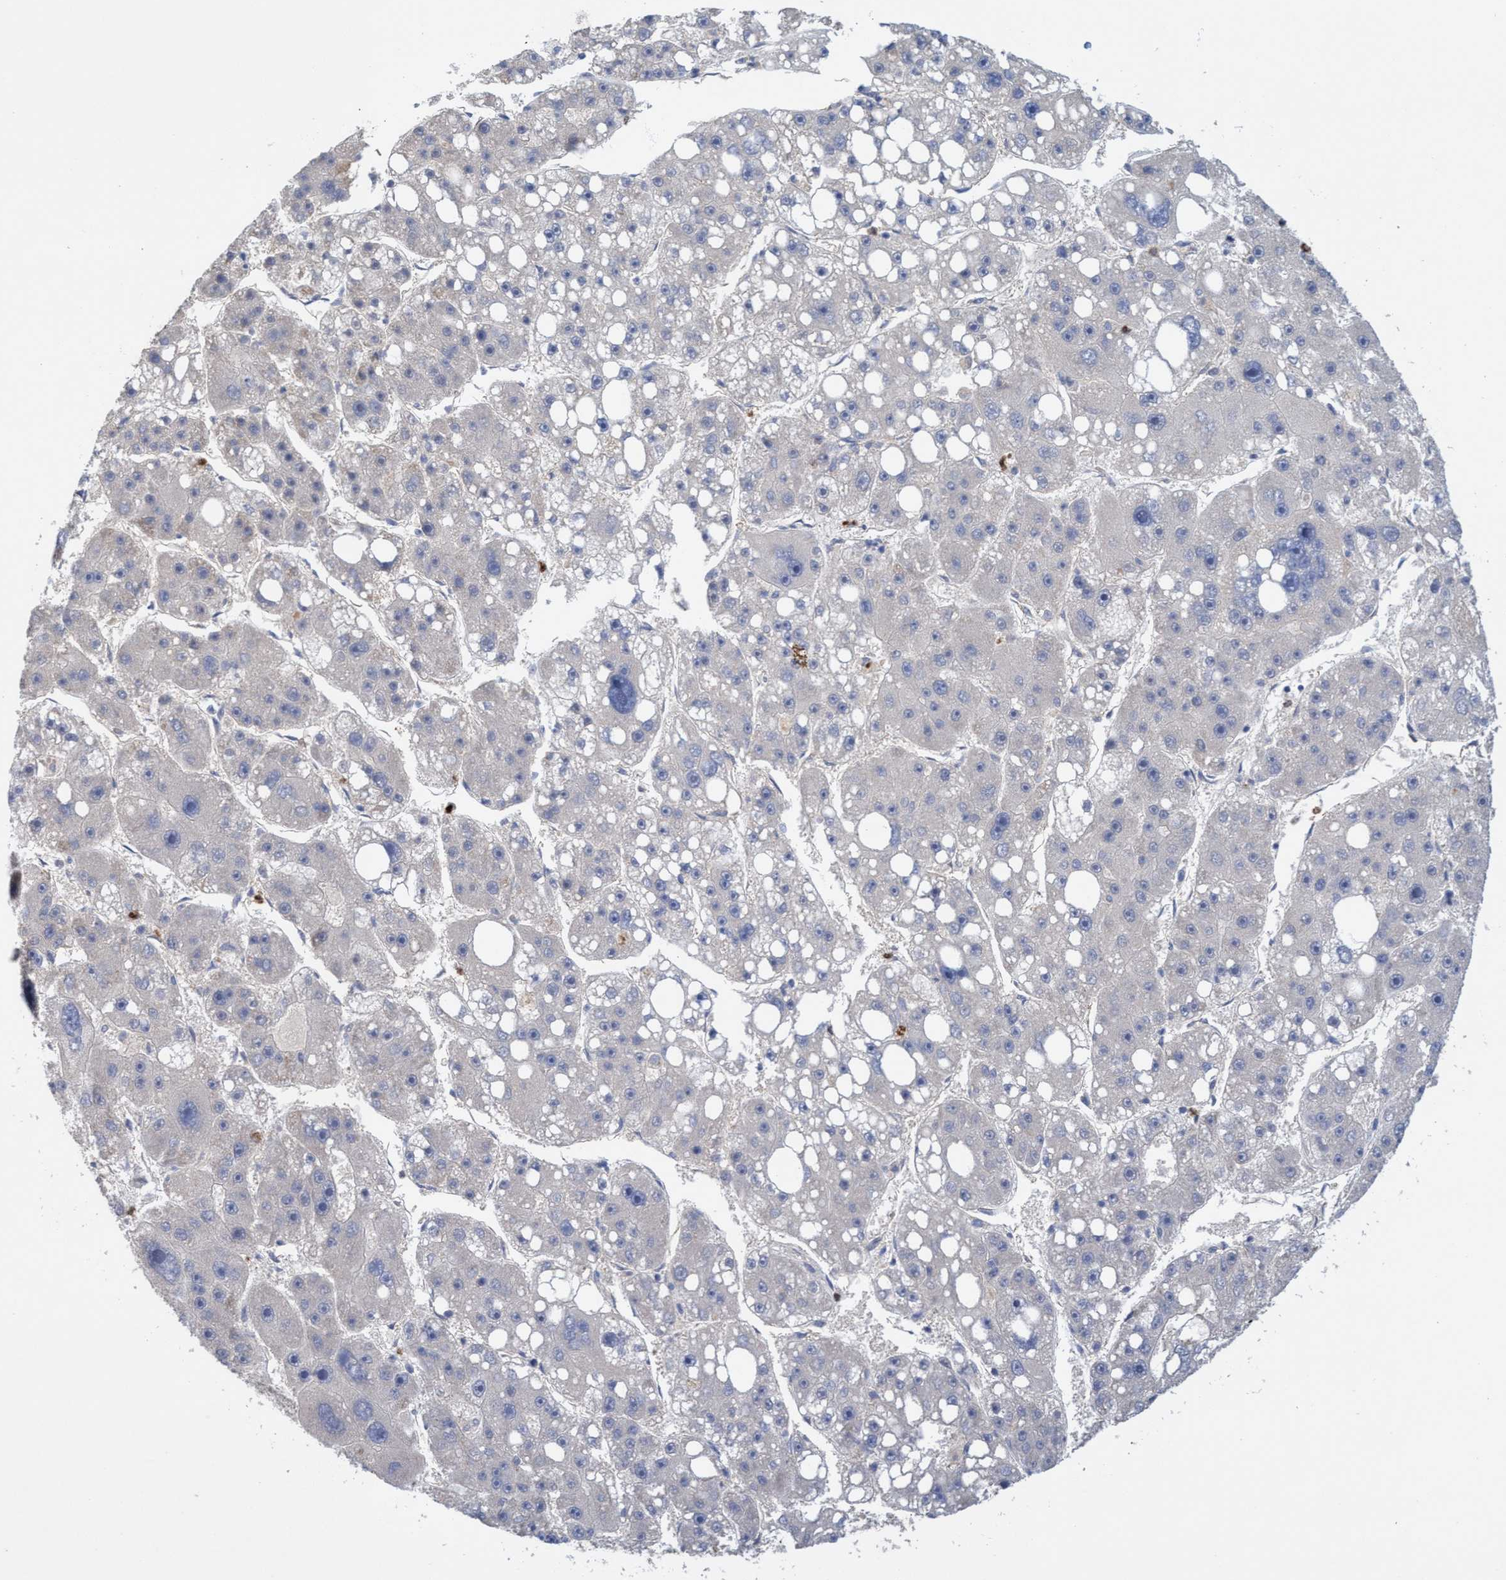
{"staining": {"intensity": "negative", "quantity": "none", "location": "none"}, "tissue": "liver cancer", "cell_type": "Tumor cells", "image_type": "cancer", "snomed": [{"axis": "morphology", "description": "Carcinoma, Hepatocellular, NOS"}, {"axis": "topography", "description": "Liver"}], "caption": "Tumor cells show no significant staining in liver hepatocellular carcinoma.", "gene": "SEMA4D", "patient": {"sex": "female", "age": 61}}